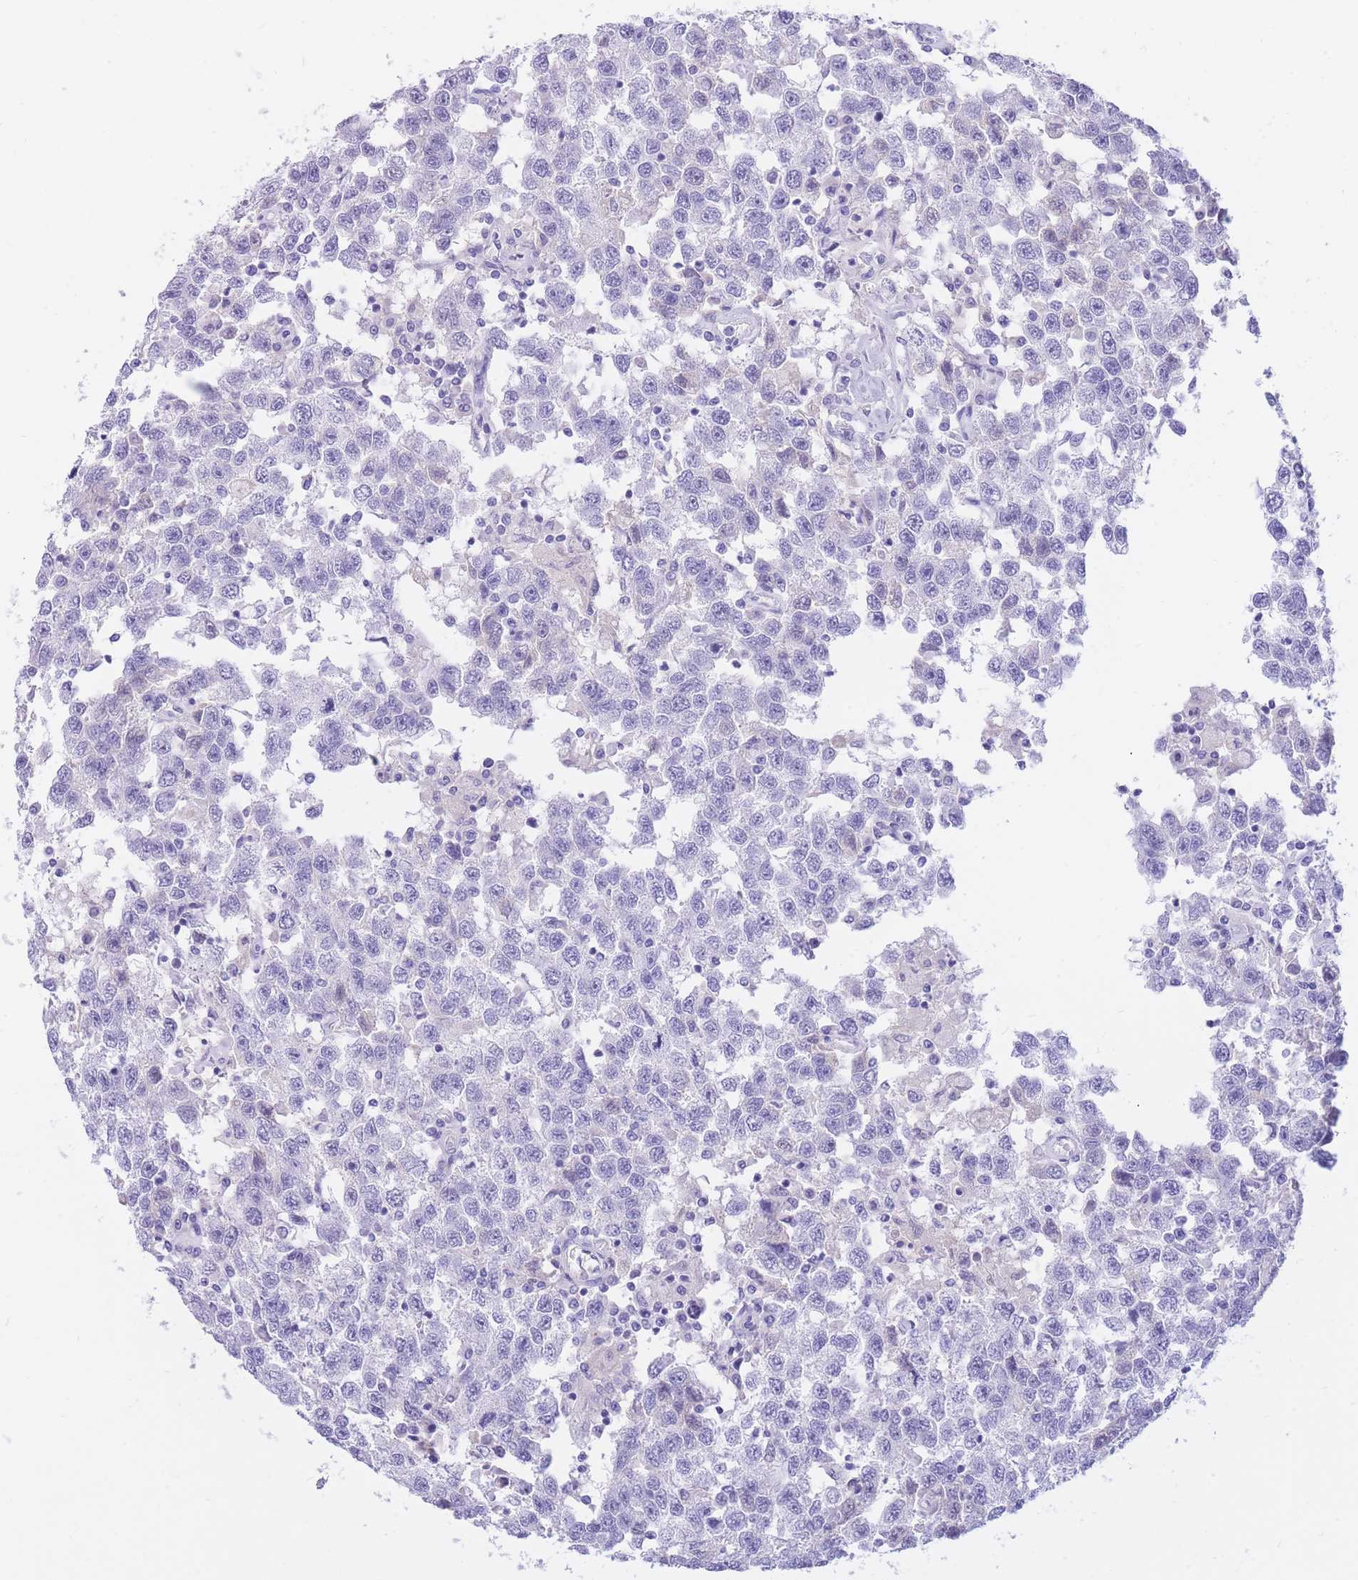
{"staining": {"intensity": "negative", "quantity": "none", "location": "none"}, "tissue": "testis cancer", "cell_type": "Tumor cells", "image_type": "cancer", "snomed": [{"axis": "morphology", "description": "Seminoma, NOS"}, {"axis": "topography", "description": "Testis"}], "caption": "Photomicrograph shows no protein expression in tumor cells of seminoma (testis) tissue.", "gene": "SULT1A1", "patient": {"sex": "male", "age": 41}}